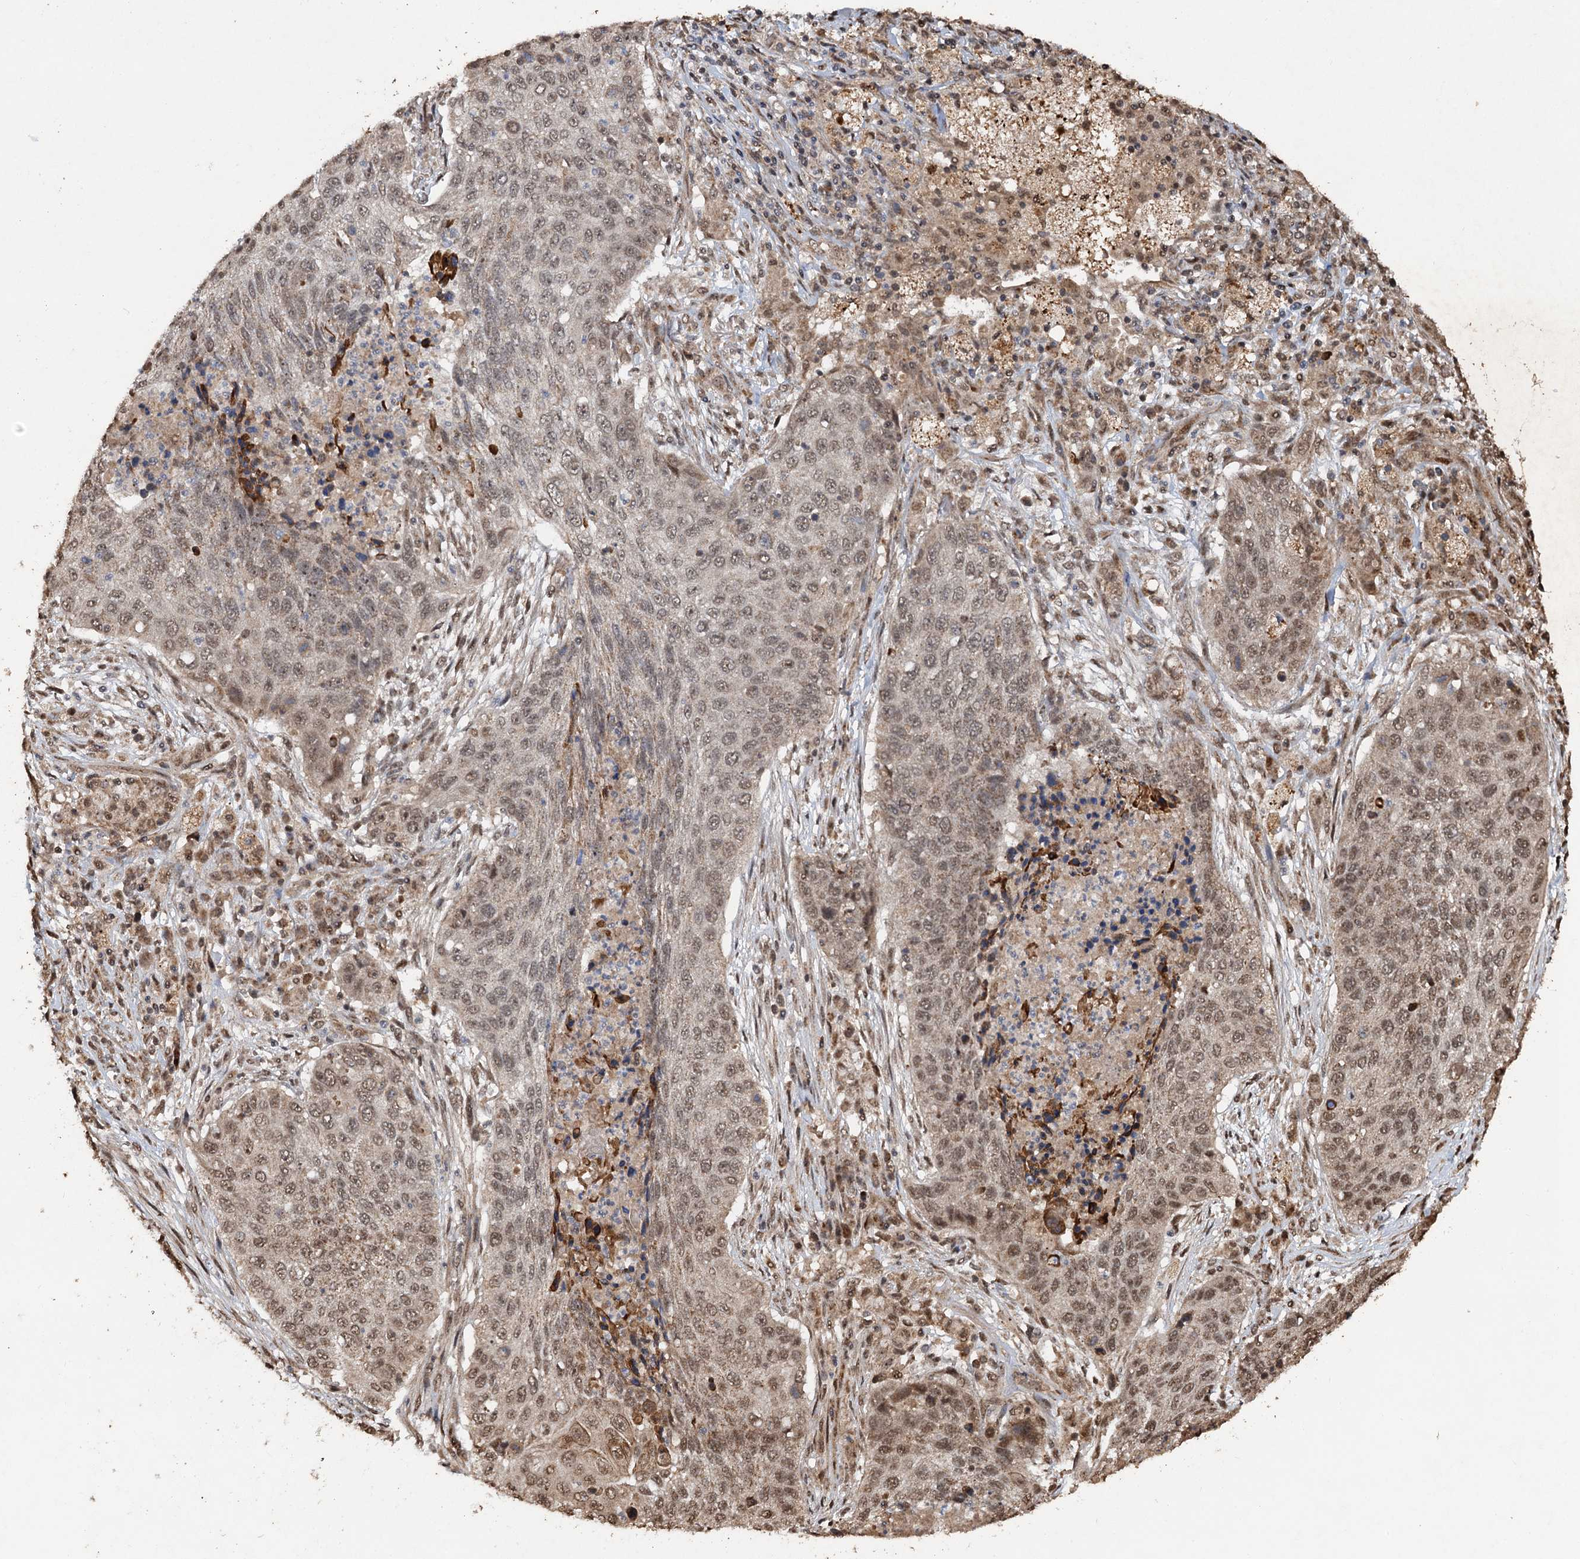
{"staining": {"intensity": "moderate", "quantity": "25%-75%", "location": "nuclear"}, "tissue": "lung cancer", "cell_type": "Tumor cells", "image_type": "cancer", "snomed": [{"axis": "morphology", "description": "Squamous cell carcinoma, NOS"}, {"axis": "topography", "description": "Lung"}], "caption": "High-power microscopy captured an immunohistochemistry image of lung cancer (squamous cell carcinoma), revealing moderate nuclear positivity in approximately 25%-75% of tumor cells.", "gene": "REP15", "patient": {"sex": "female", "age": 63}}